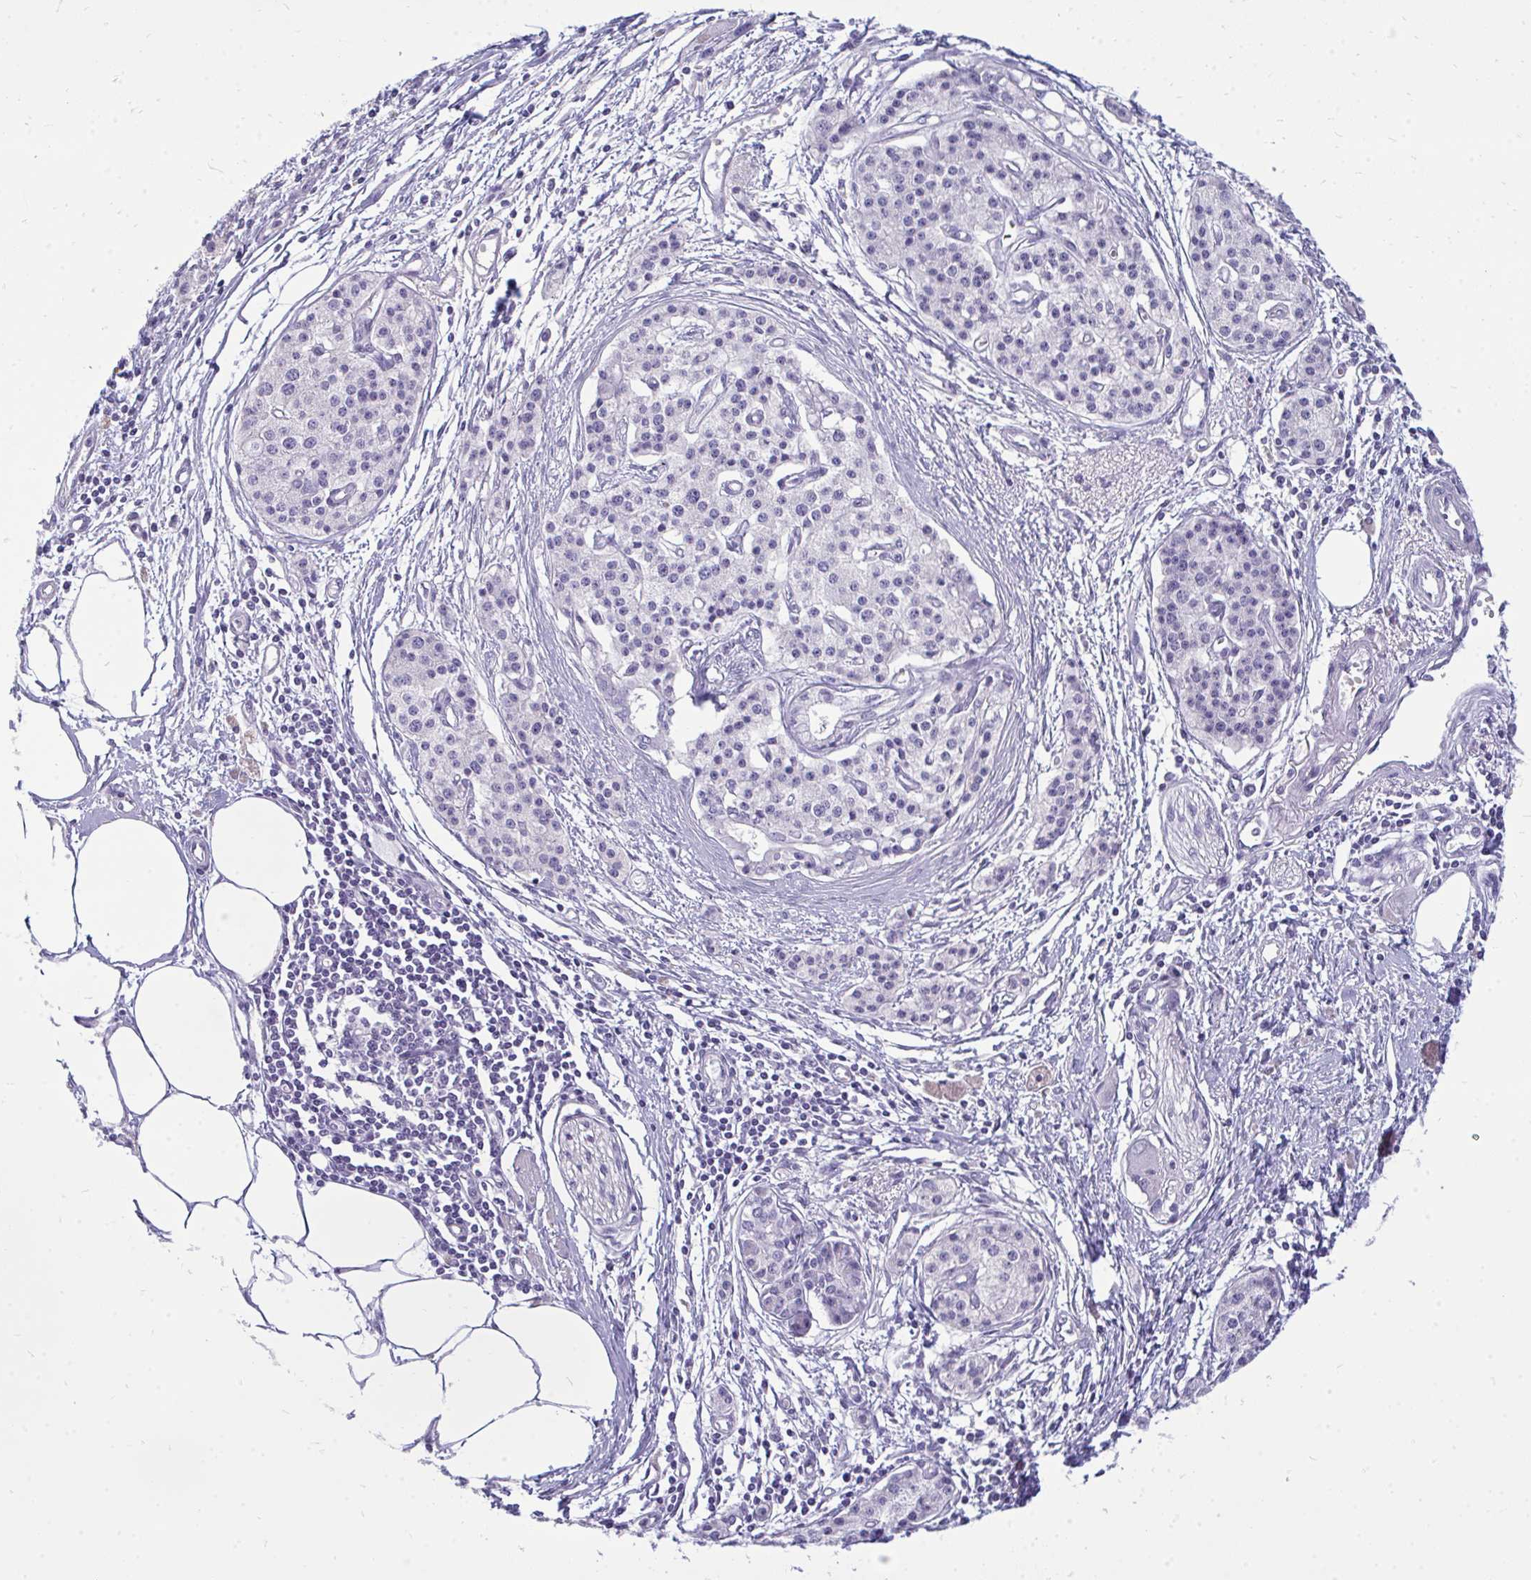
{"staining": {"intensity": "negative", "quantity": "none", "location": "none"}, "tissue": "pancreatic cancer", "cell_type": "Tumor cells", "image_type": "cancer", "snomed": [{"axis": "morphology", "description": "Adenocarcinoma, NOS"}, {"axis": "topography", "description": "Pancreas"}], "caption": "High magnification brightfield microscopy of pancreatic adenocarcinoma stained with DAB (brown) and counterstained with hematoxylin (blue): tumor cells show no significant staining.", "gene": "FABP3", "patient": {"sex": "female", "age": 47}}